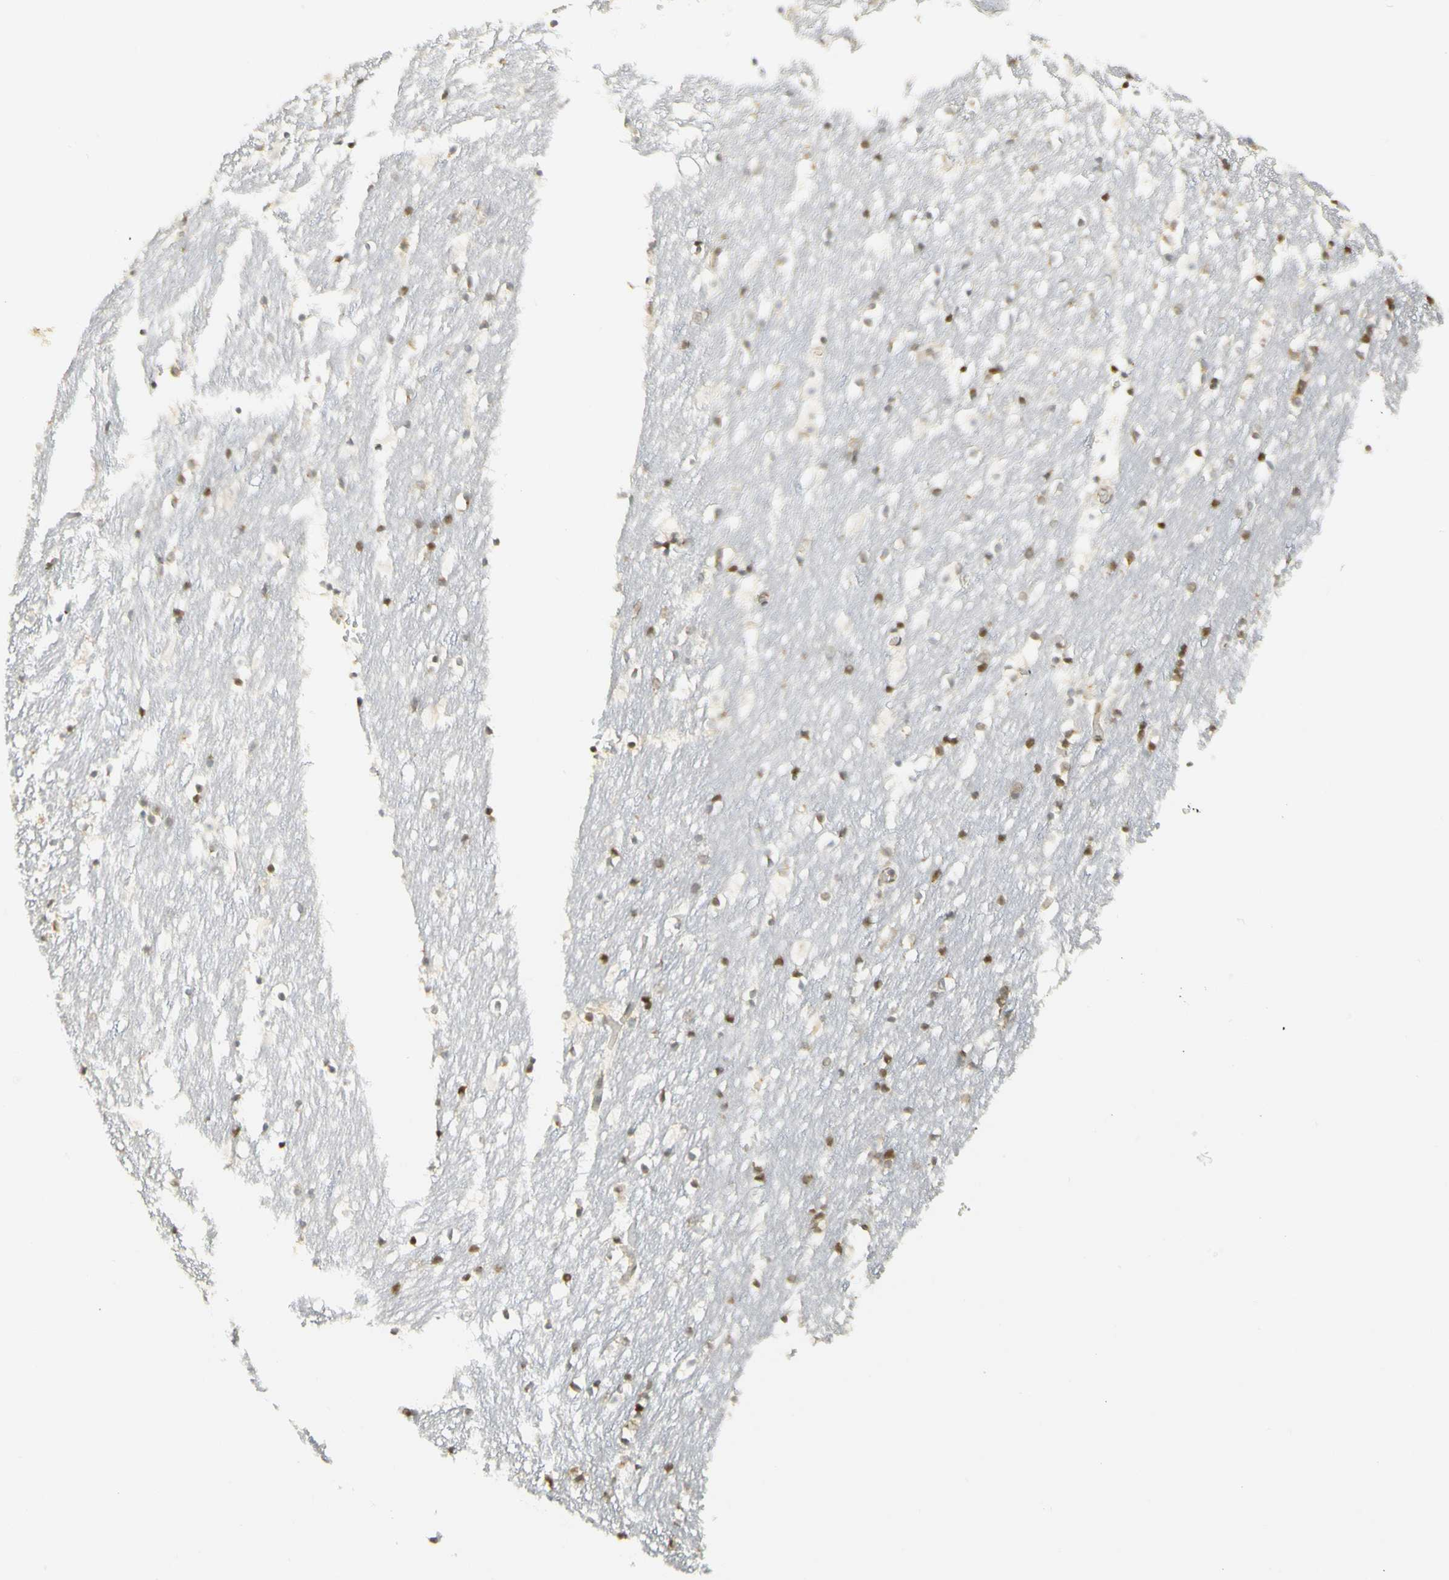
{"staining": {"intensity": "moderate", "quantity": "25%-75%", "location": "nuclear"}, "tissue": "caudate", "cell_type": "Glial cells", "image_type": "normal", "snomed": [{"axis": "morphology", "description": "Normal tissue, NOS"}, {"axis": "topography", "description": "Lateral ventricle wall"}], "caption": "An image of caudate stained for a protein reveals moderate nuclear brown staining in glial cells. The staining was performed using DAB, with brown indicating positive protein expression. Nuclei are stained blue with hematoxylin.", "gene": "KIF11", "patient": {"sex": "male", "age": 45}}